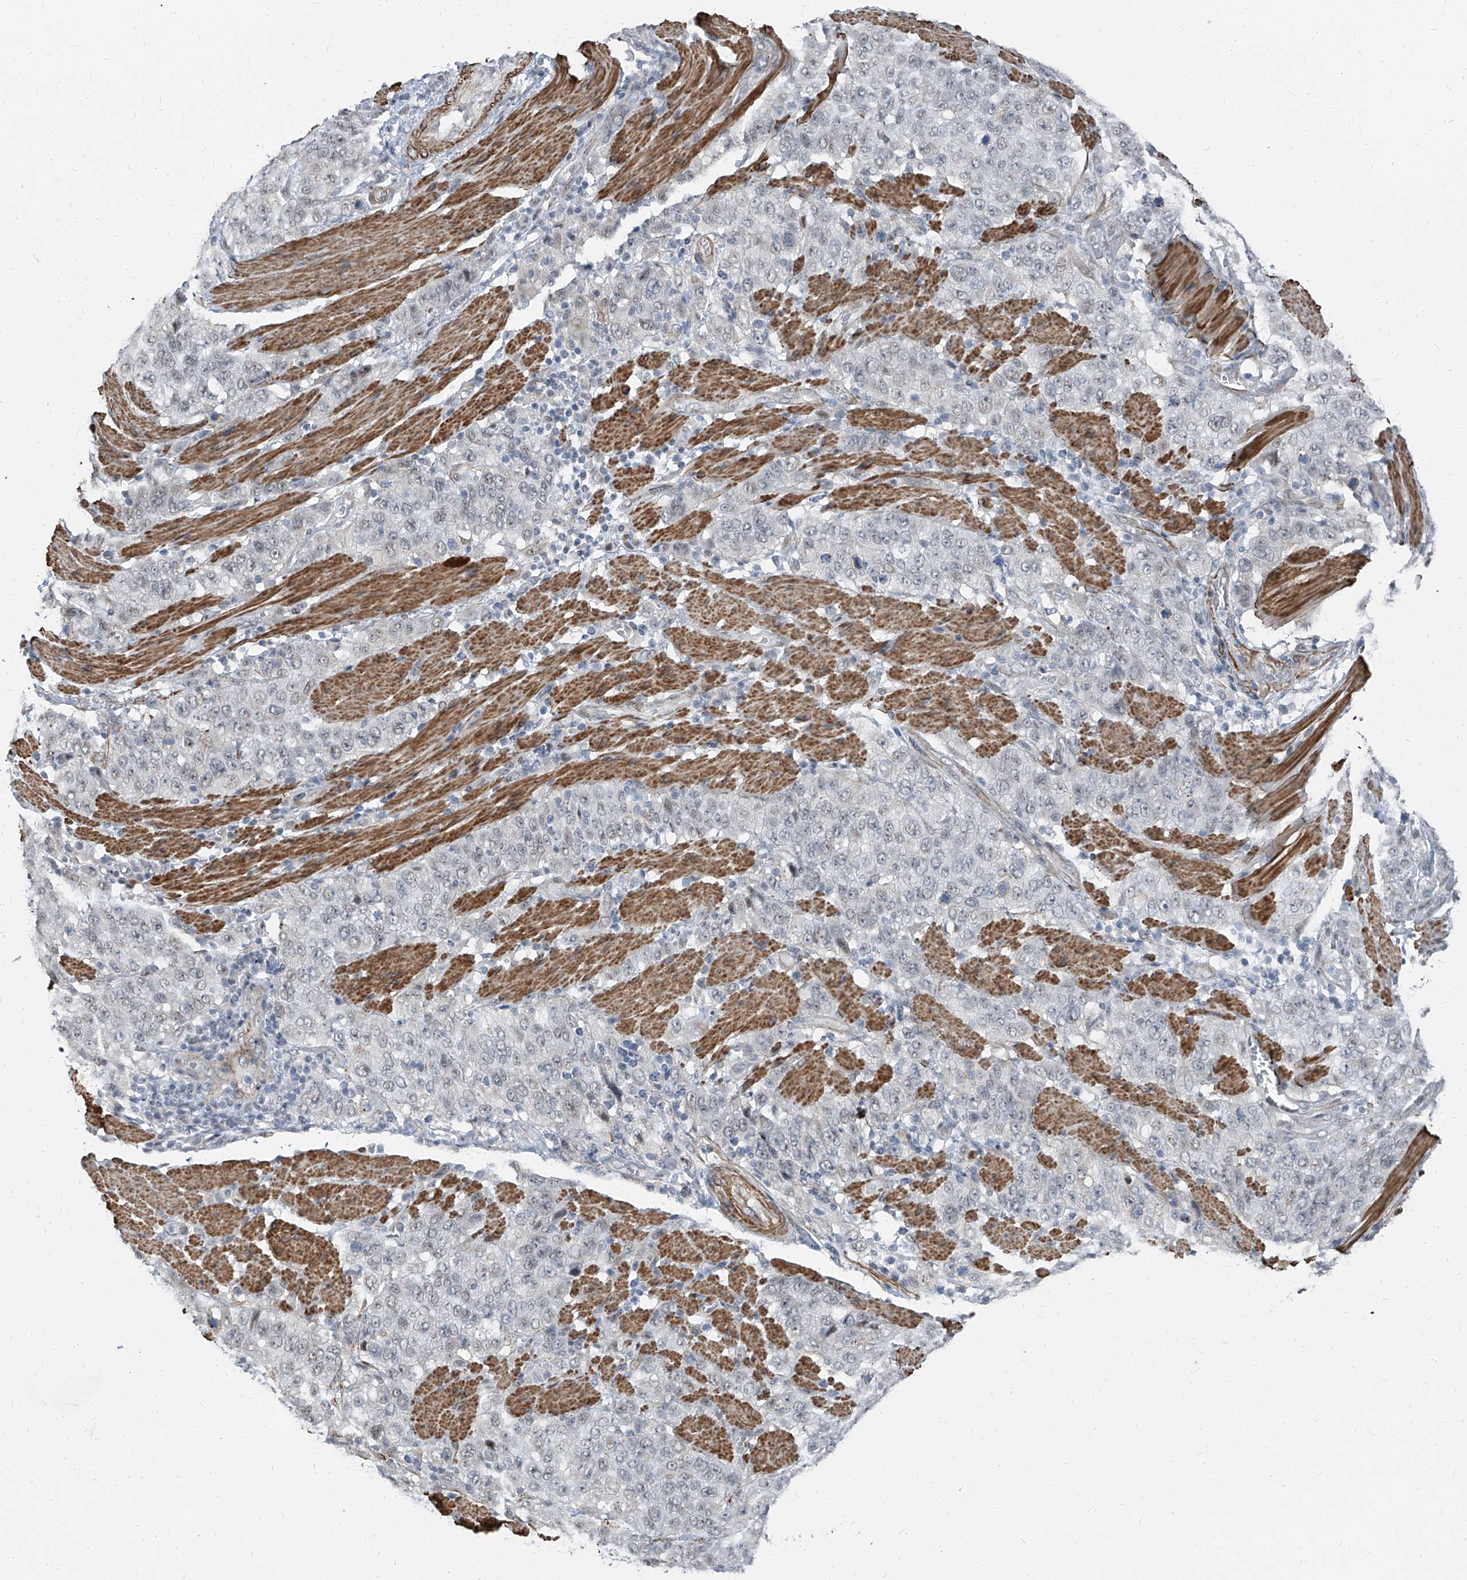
{"staining": {"intensity": "negative", "quantity": "none", "location": "none"}, "tissue": "stomach cancer", "cell_type": "Tumor cells", "image_type": "cancer", "snomed": [{"axis": "morphology", "description": "Adenocarcinoma, NOS"}, {"axis": "topography", "description": "Stomach"}], "caption": "Tumor cells are negative for protein expression in human stomach adenocarcinoma.", "gene": "TXLNB", "patient": {"sex": "male", "age": 48}}